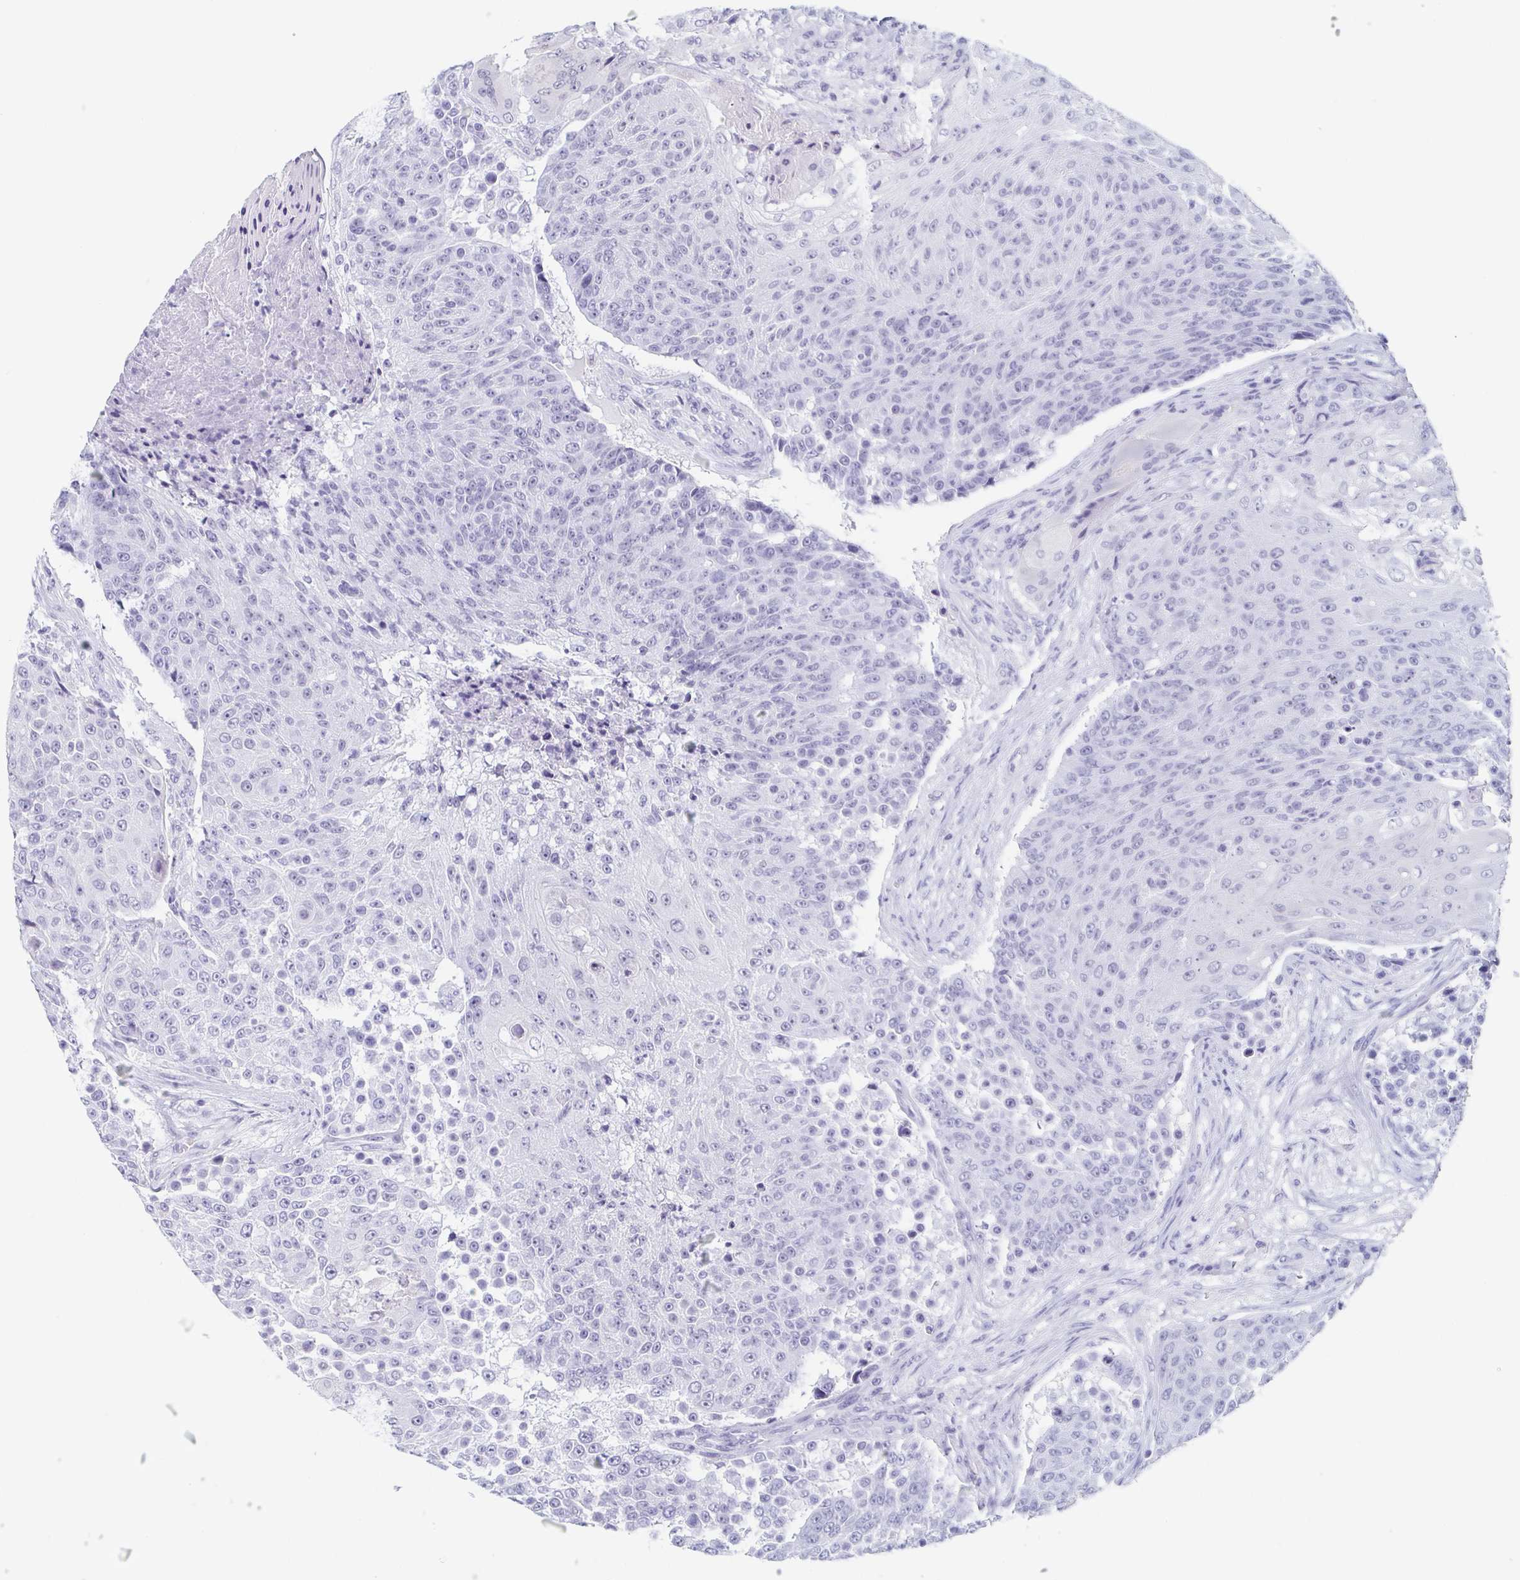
{"staining": {"intensity": "negative", "quantity": "none", "location": "none"}, "tissue": "urothelial cancer", "cell_type": "Tumor cells", "image_type": "cancer", "snomed": [{"axis": "morphology", "description": "Urothelial carcinoma, High grade"}, {"axis": "topography", "description": "Urinary bladder"}], "caption": "DAB (3,3'-diaminobenzidine) immunohistochemical staining of urothelial cancer reveals no significant staining in tumor cells.", "gene": "REG4", "patient": {"sex": "female", "age": 63}}